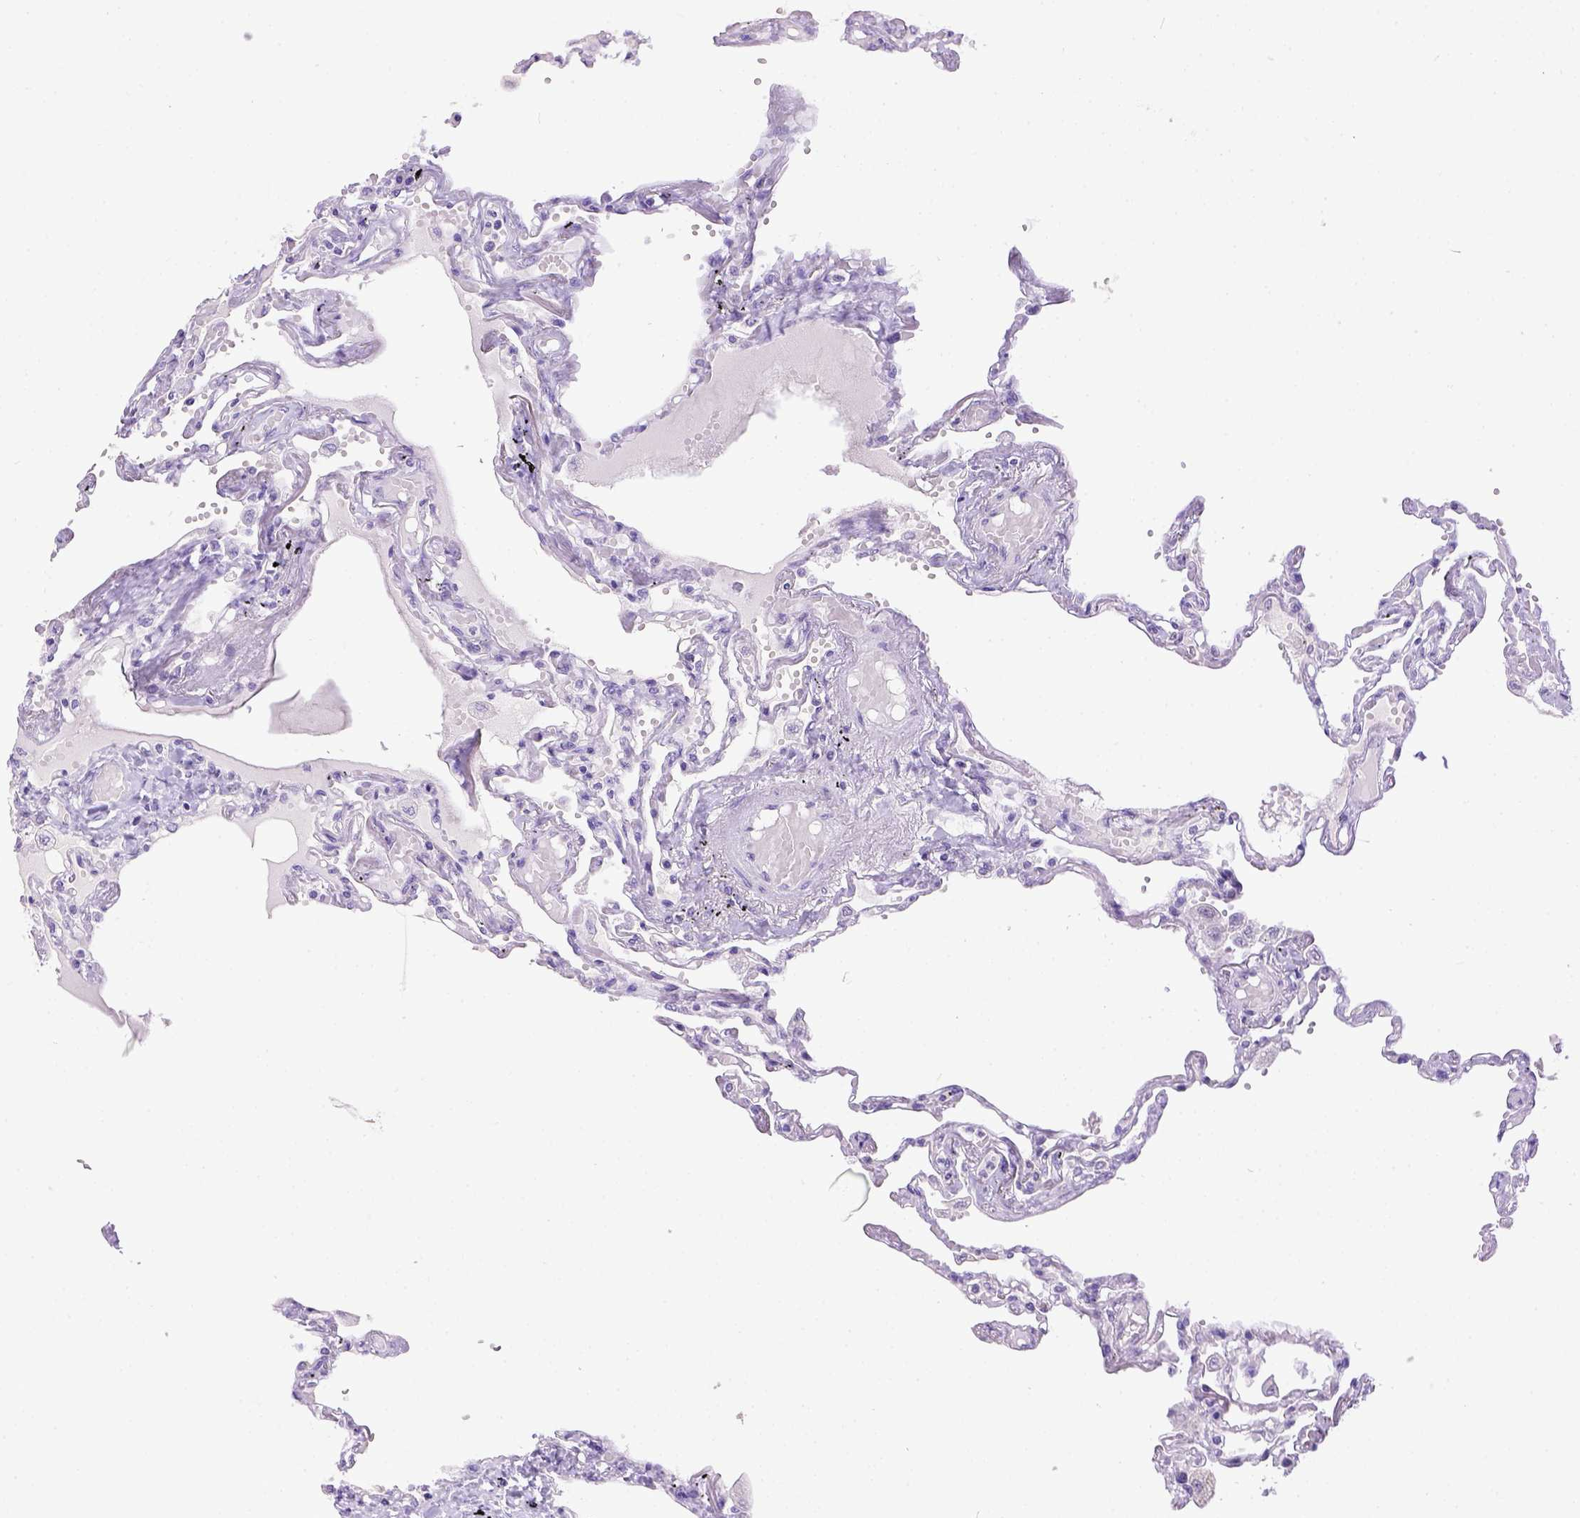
{"staining": {"intensity": "negative", "quantity": "none", "location": "none"}, "tissue": "lung", "cell_type": "Alveolar cells", "image_type": "normal", "snomed": [{"axis": "morphology", "description": "Normal tissue, NOS"}, {"axis": "morphology", "description": "Adenocarcinoma, NOS"}, {"axis": "topography", "description": "Cartilage tissue"}, {"axis": "topography", "description": "Lung"}], "caption": "Photomicrograph shows no protein expression in alveolar cells of unremarkable lung.", "gene": "ESR1", "patient": {"sex": "female", "age": 67}}